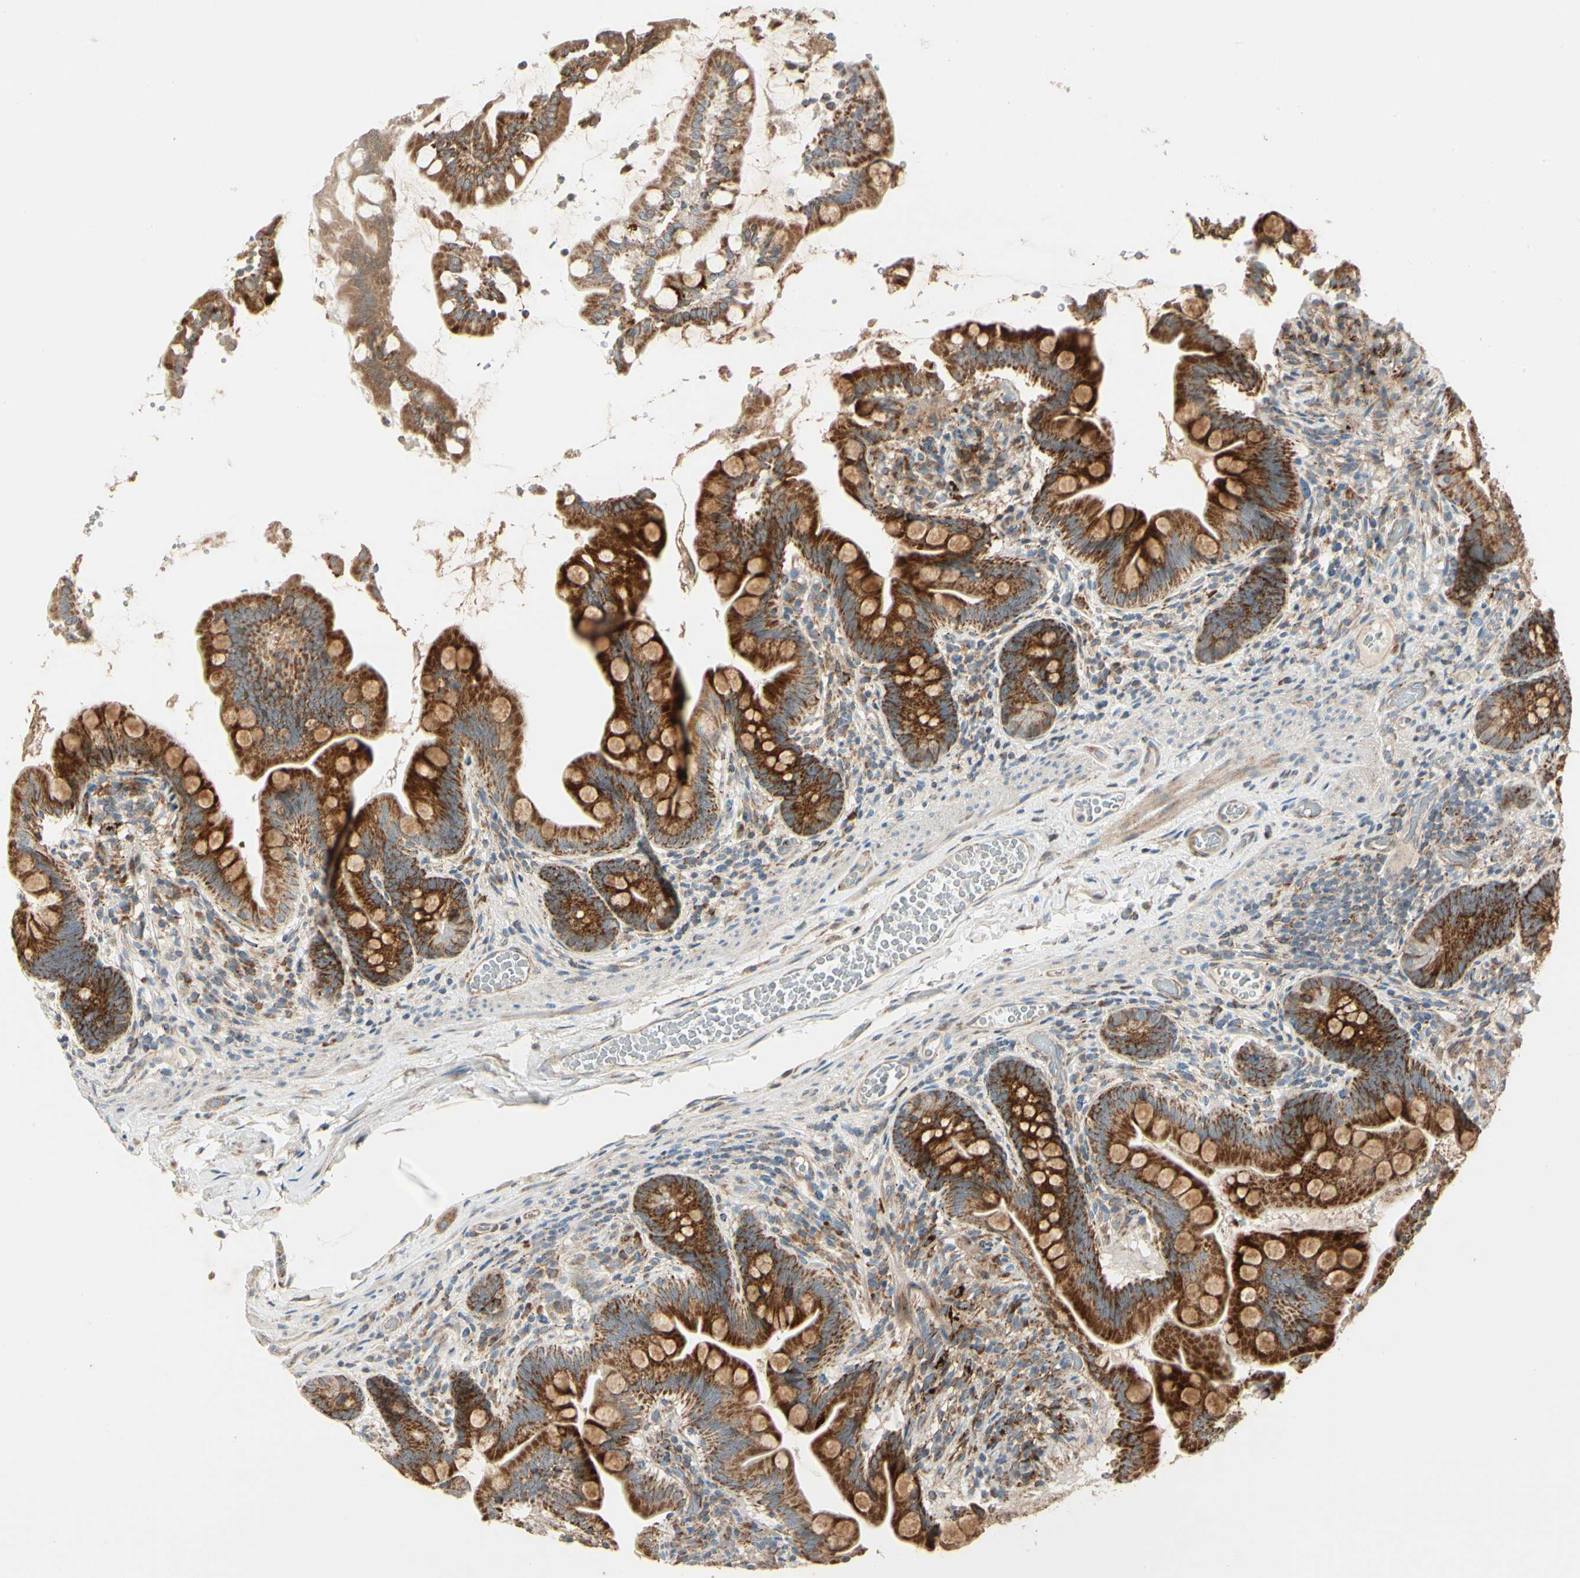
{"staining": {"intensity": "strong", "quantity": ">75%", "location": "cytoplasmic/membranous"}, "tissue": "small intestine", "cell_type": "Glandular cells", "image_type": "normal", "snomed": [{"axis": "morphology", "description": "Normal tissue, NOS"}, {"axis": "topography", "description": "Small intestine"}], "caption": "Immunohistochemistry photomicrograph of normal small intestine stained for a protein (brown), which reveals high levels of strong cytoplasmic/membranous positivity in about >75% of glandular cells.", "gene": "MRPL9", "patient": {"sex": "female", "age": 56}}